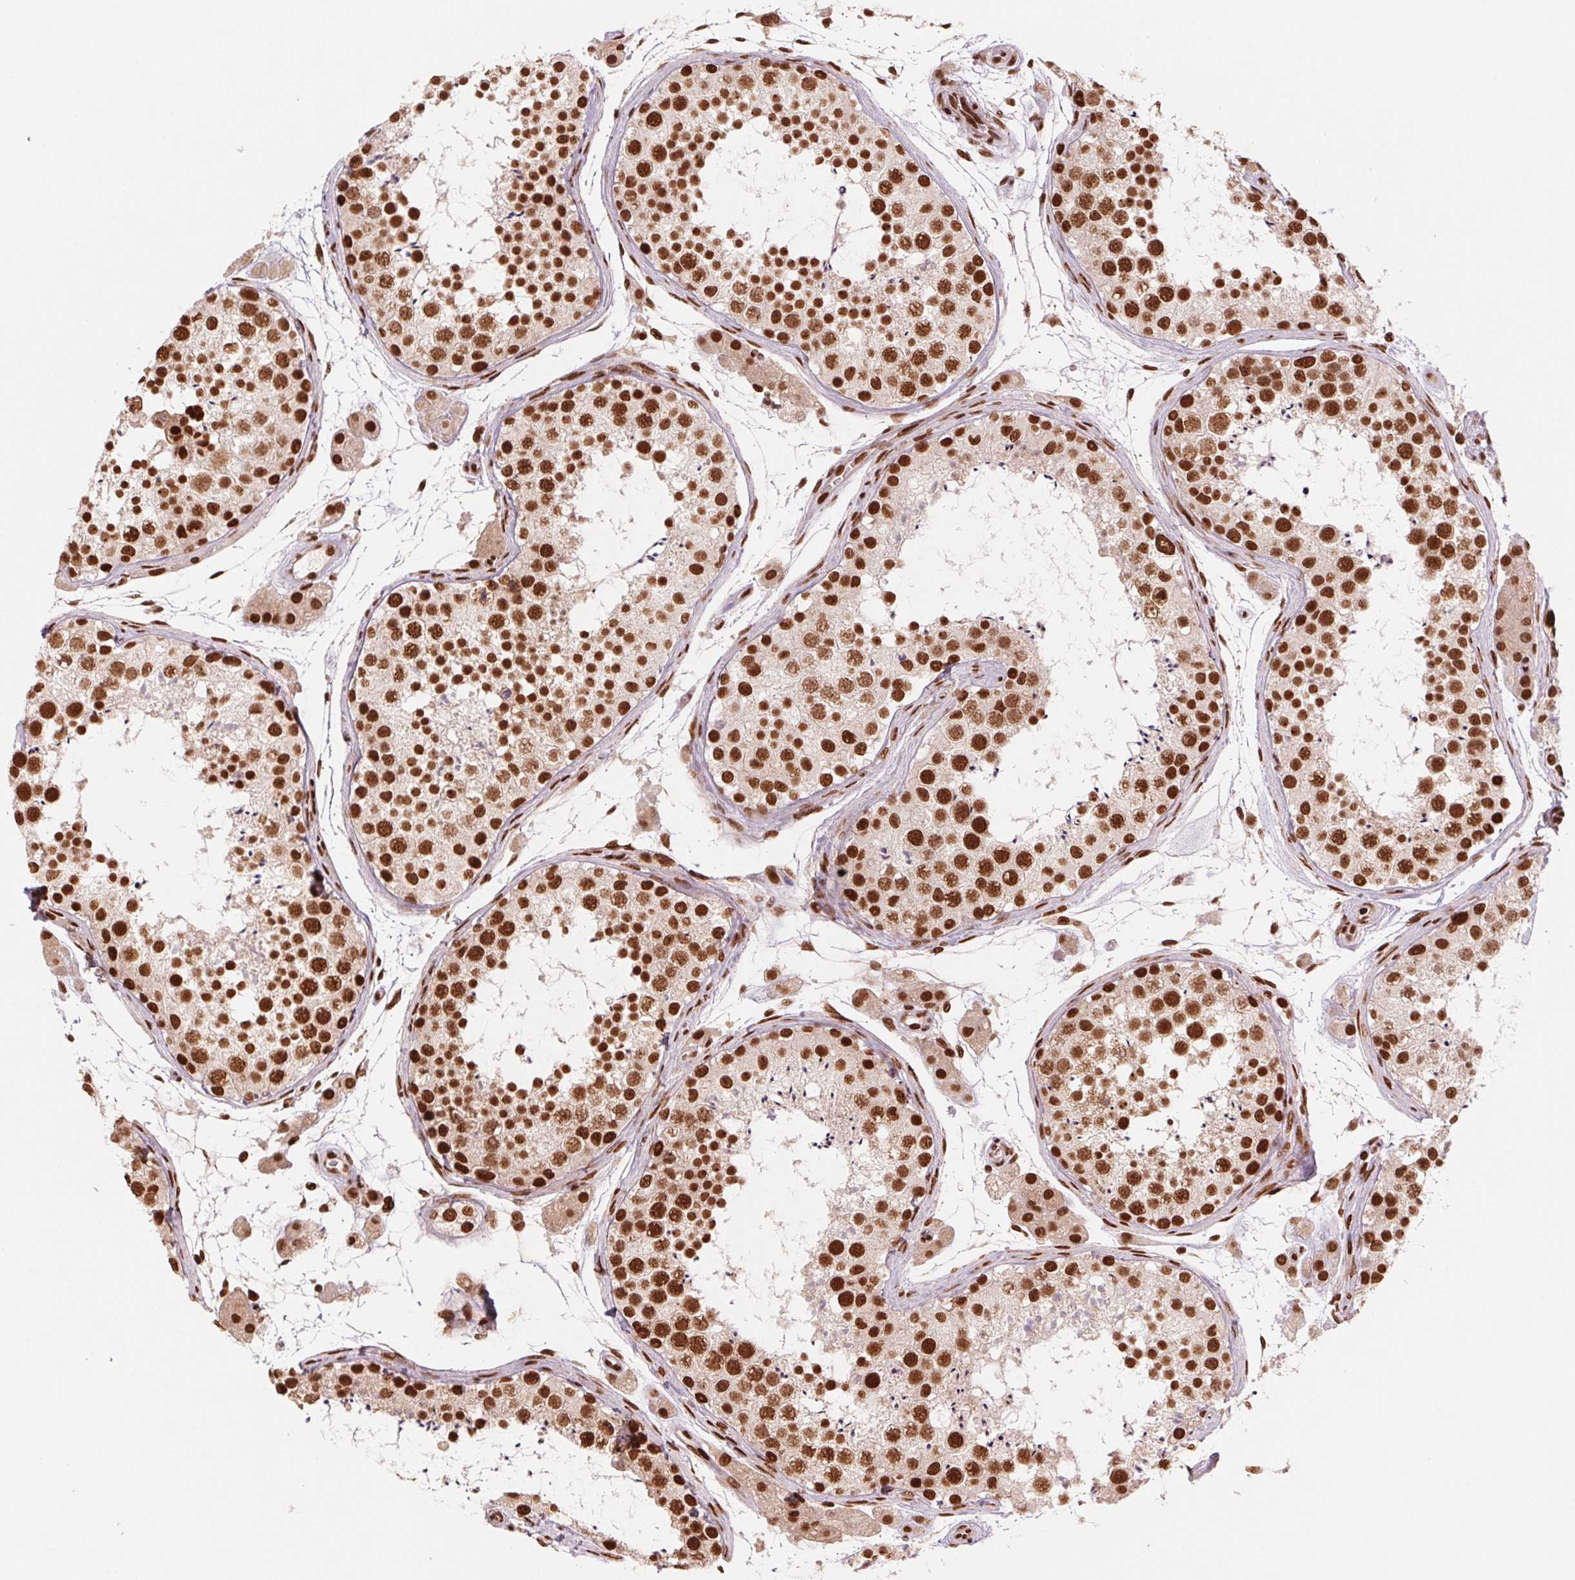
{"staining": {"intensity": "strong", "quantity": ">75%", "location": "nuclear"}, "tissue": "testis", "cell_type": "Cells in seminiferous ducts", "image_type": "normal", "snomed": [{"axis": "morphology", "description": "Normal tissue, NOS"}, {"axis": "topography", "description": "Testis"}], "caption": "An image of testis stained for a protein shows strong nuclear brown staining in cells in seminiferous ducts. (DAB IHC, brown staining for protein, blue staining for nuclei).", "gene": "TTLL9", "patient": {"sex": "male", "age": 41}}